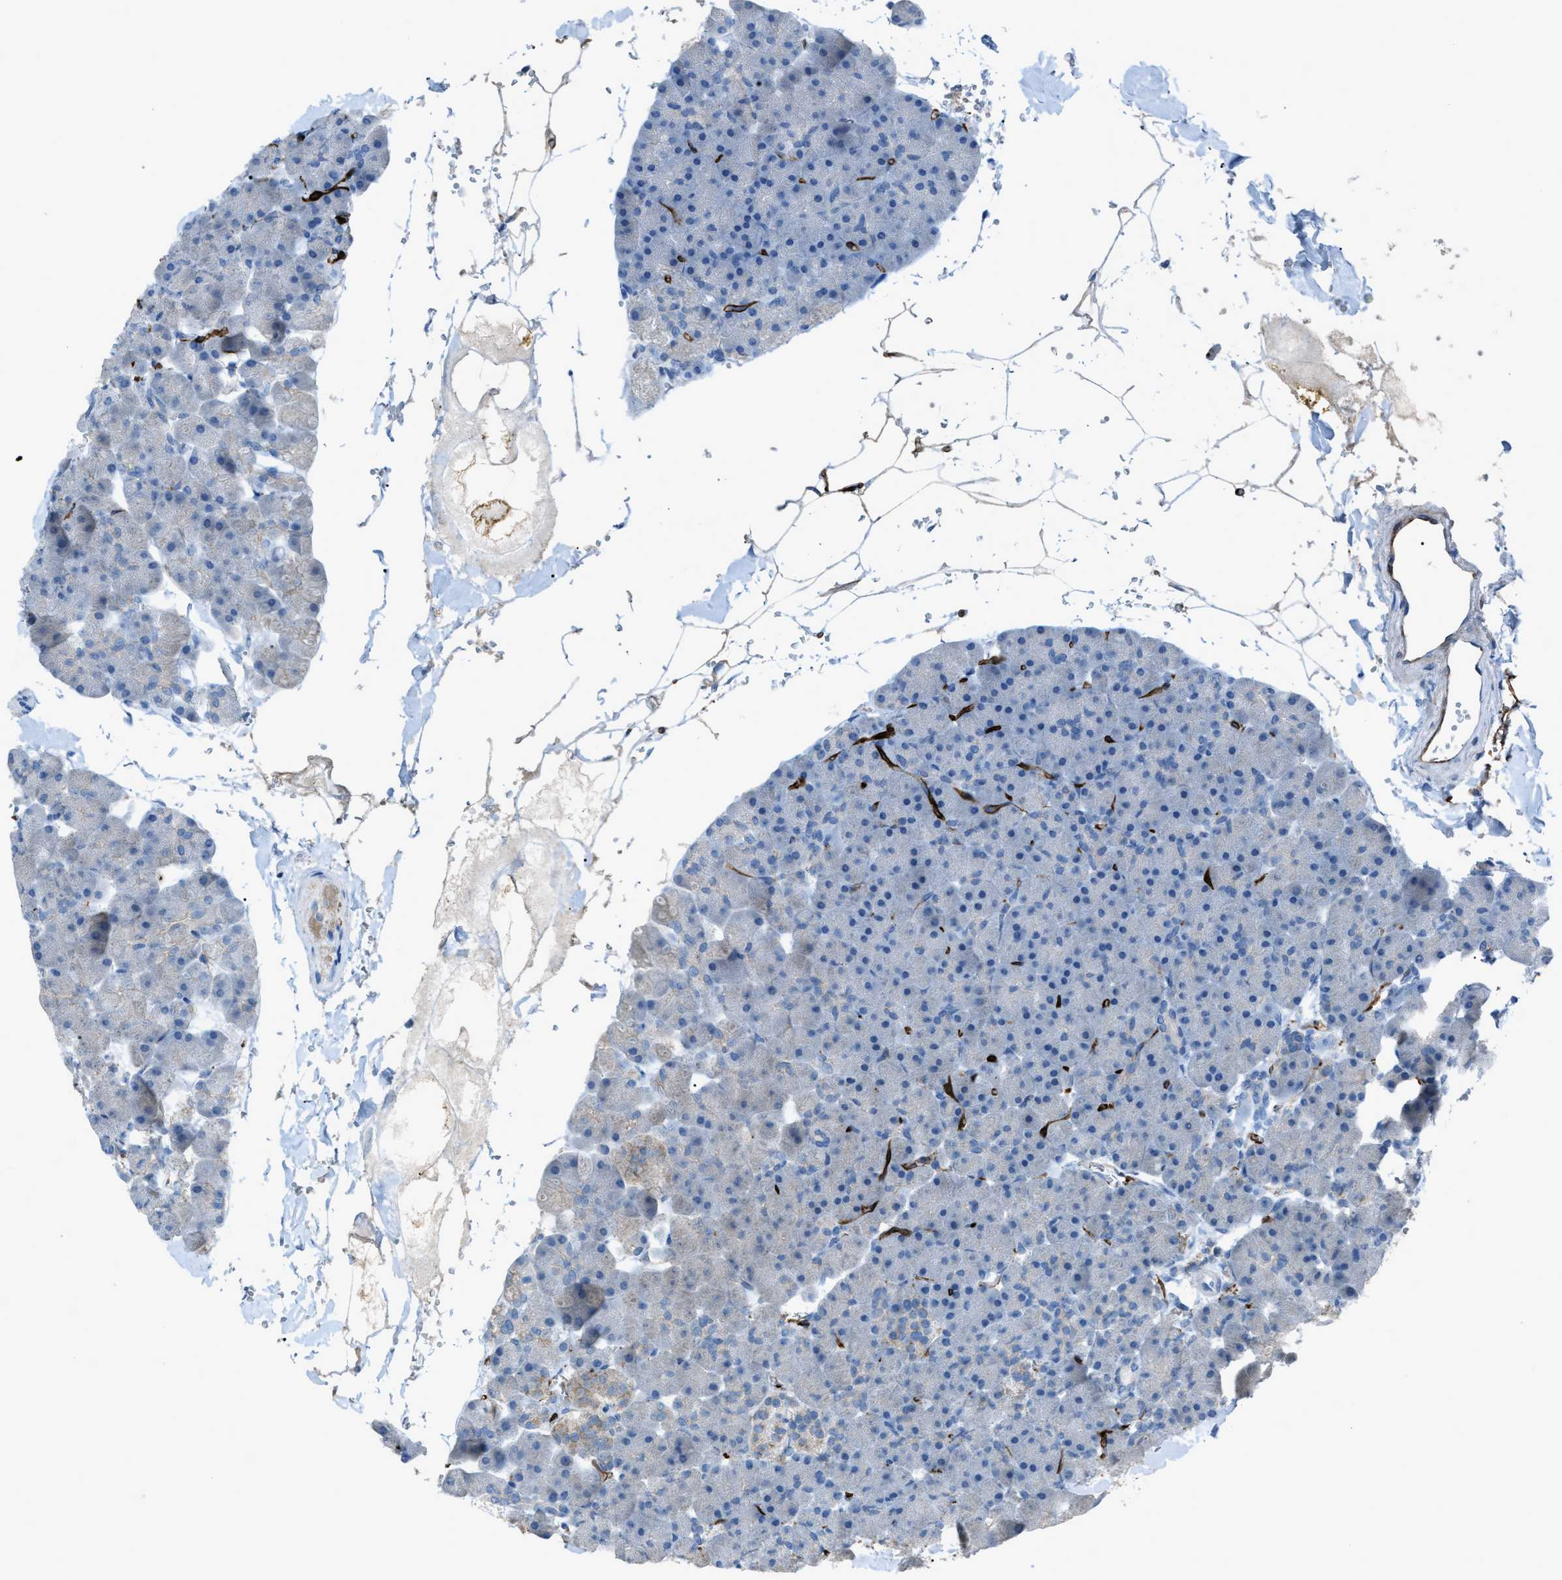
{"staining": {"intensity": "weak", "quantity": "<25%", "location": "cytoplasmic/membranous"}, "tissue": "pancreas", "cell_type": "Exocrine glandular cells", "image_type": "normal", "snomed": [{"axis": "morphology", "description": "Normal tissue, NOS"}, {"axis": "topography", "description": "Pancreas"}], "caption": "This is a micrograph of IHC staining of unremarkable pancreas, which shows no staining in exocrine glandular cells.", "gene": "SLC22A15", "patient": {"sex": "male", "age": 35}}